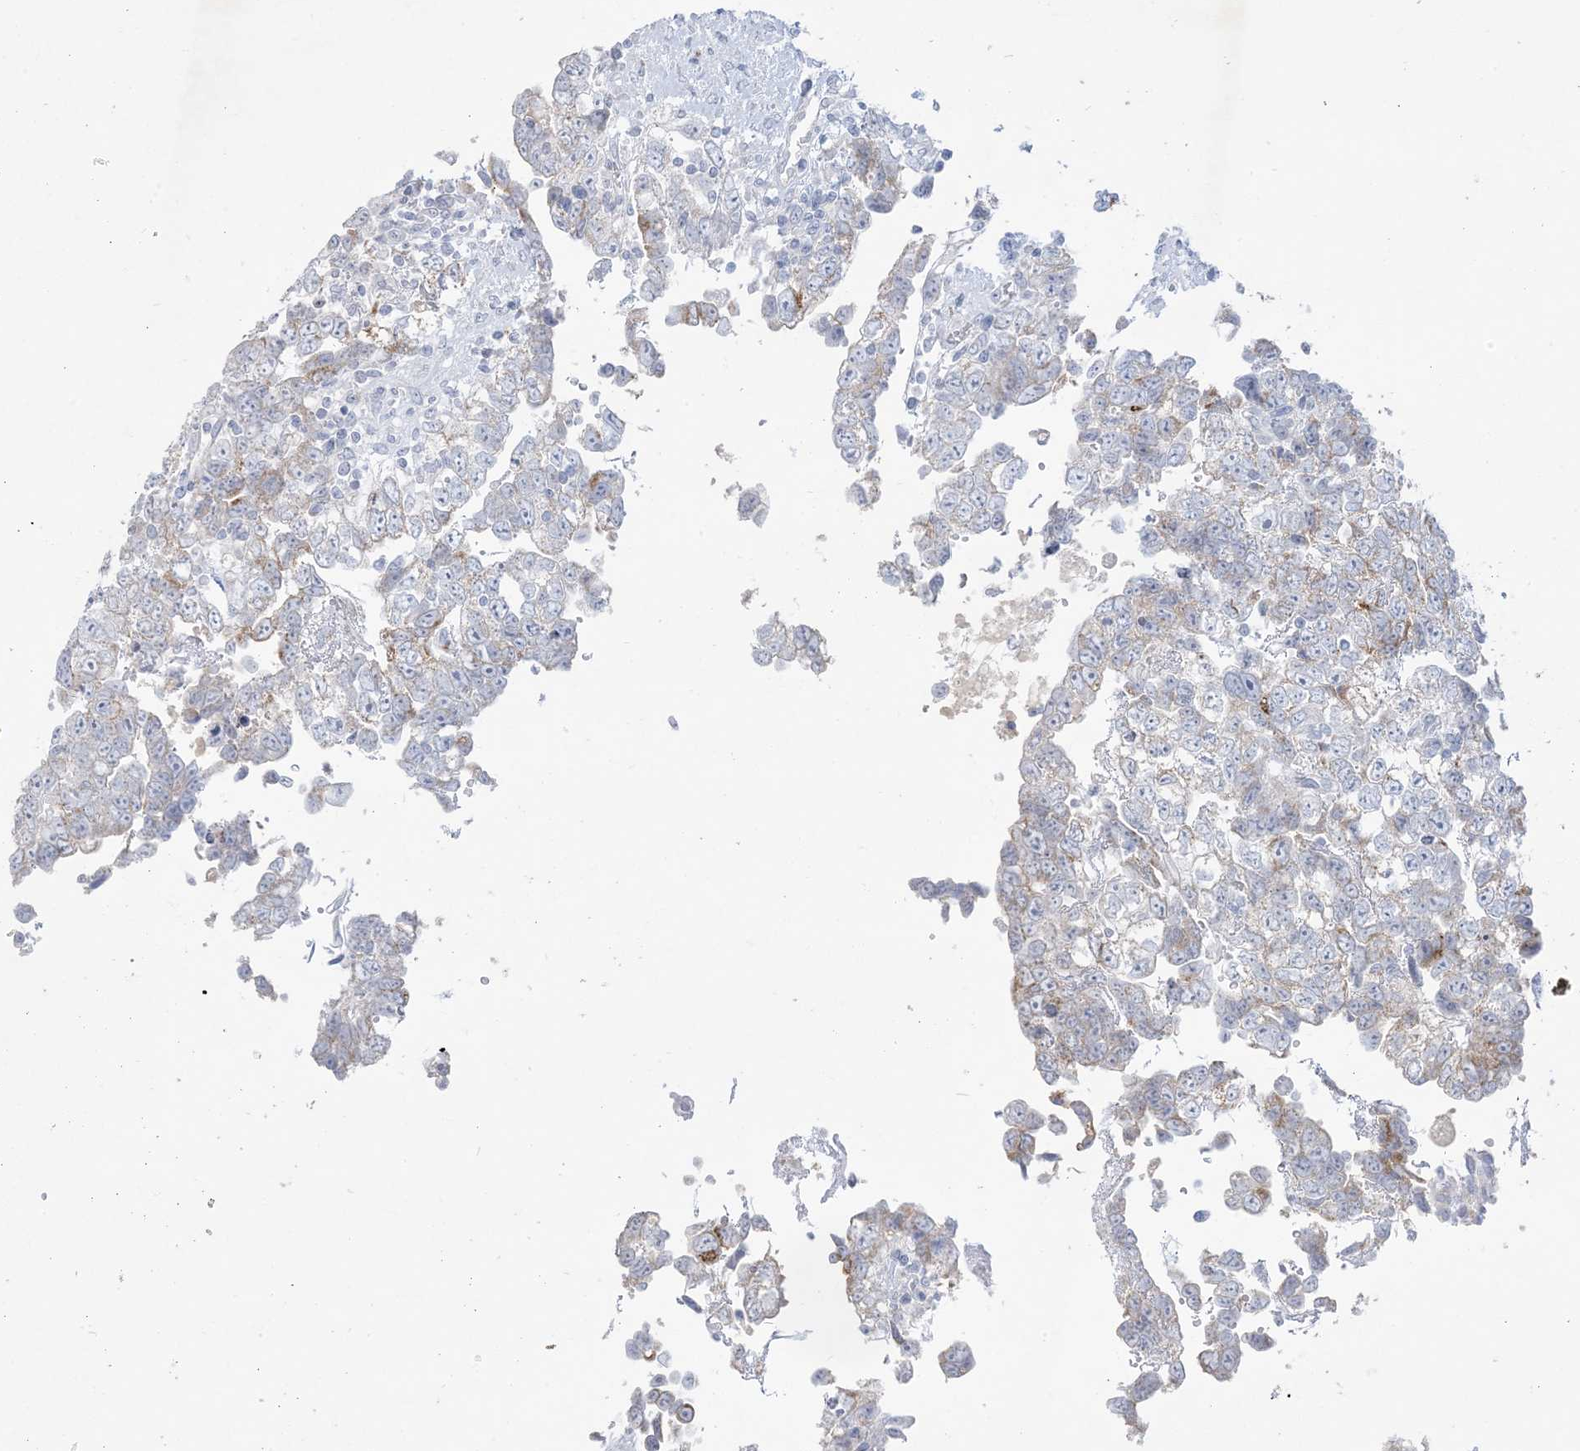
{"staining": {"intensity": "negative", "quantity": "none", "location": "none"}, "tissue": "testis cancer", "cell_type": "Tumor cells", "image_type": "cancer", "snomed": [{"axis": "morphology", "description": "Carcinoma, Embryonal, NOS"}, {"axis": "topography", "description": "Testis"}], "caption": "DAB (3,3'-diaminobenzidine) immunohistochemical staining of human testis embryonal carcinoma demonstrates no significant positivity in tumor cells.", "gene": "B3GNT7", "patient": {"sex": "male", "age": 37}}